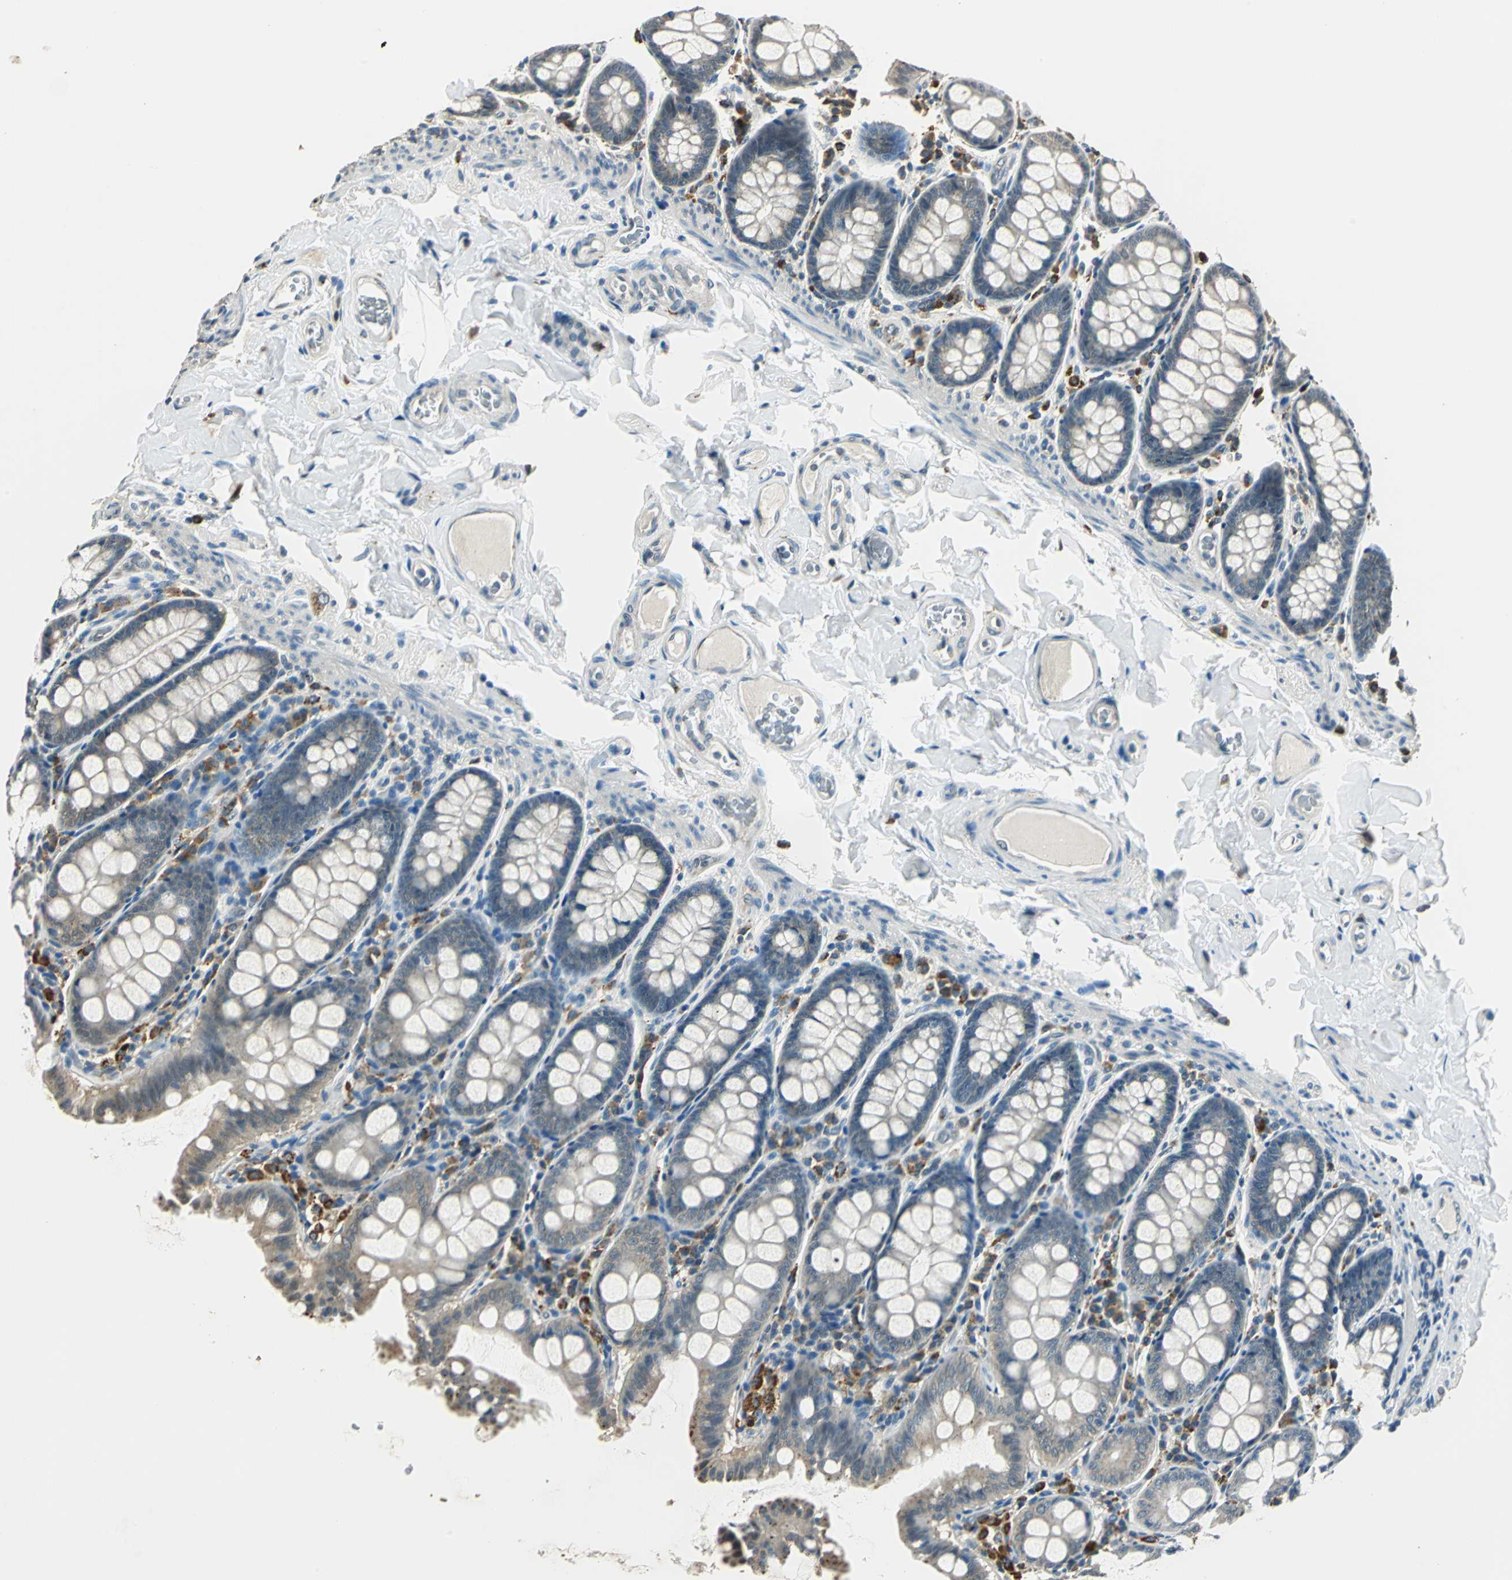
{"staining": {"intensity": "negative", "quantity": "none", "location": "none"}, "tissue": "colon", "cell_type": "Endothelial cells", "image_type": "normal", "snomed": [{"axis": "morphology", "description": "Normal tissue, NOS"}, {"axis": "topography", "description": "Colon"}], "caption": "A high-resolution micrograph shows immunohistochemistry (IHC) staining of benign colon, which demonstrates no significant positivity in endothelial cells.", "gene": "NIT1", "patient": {"sex": "female", "age": 61}}